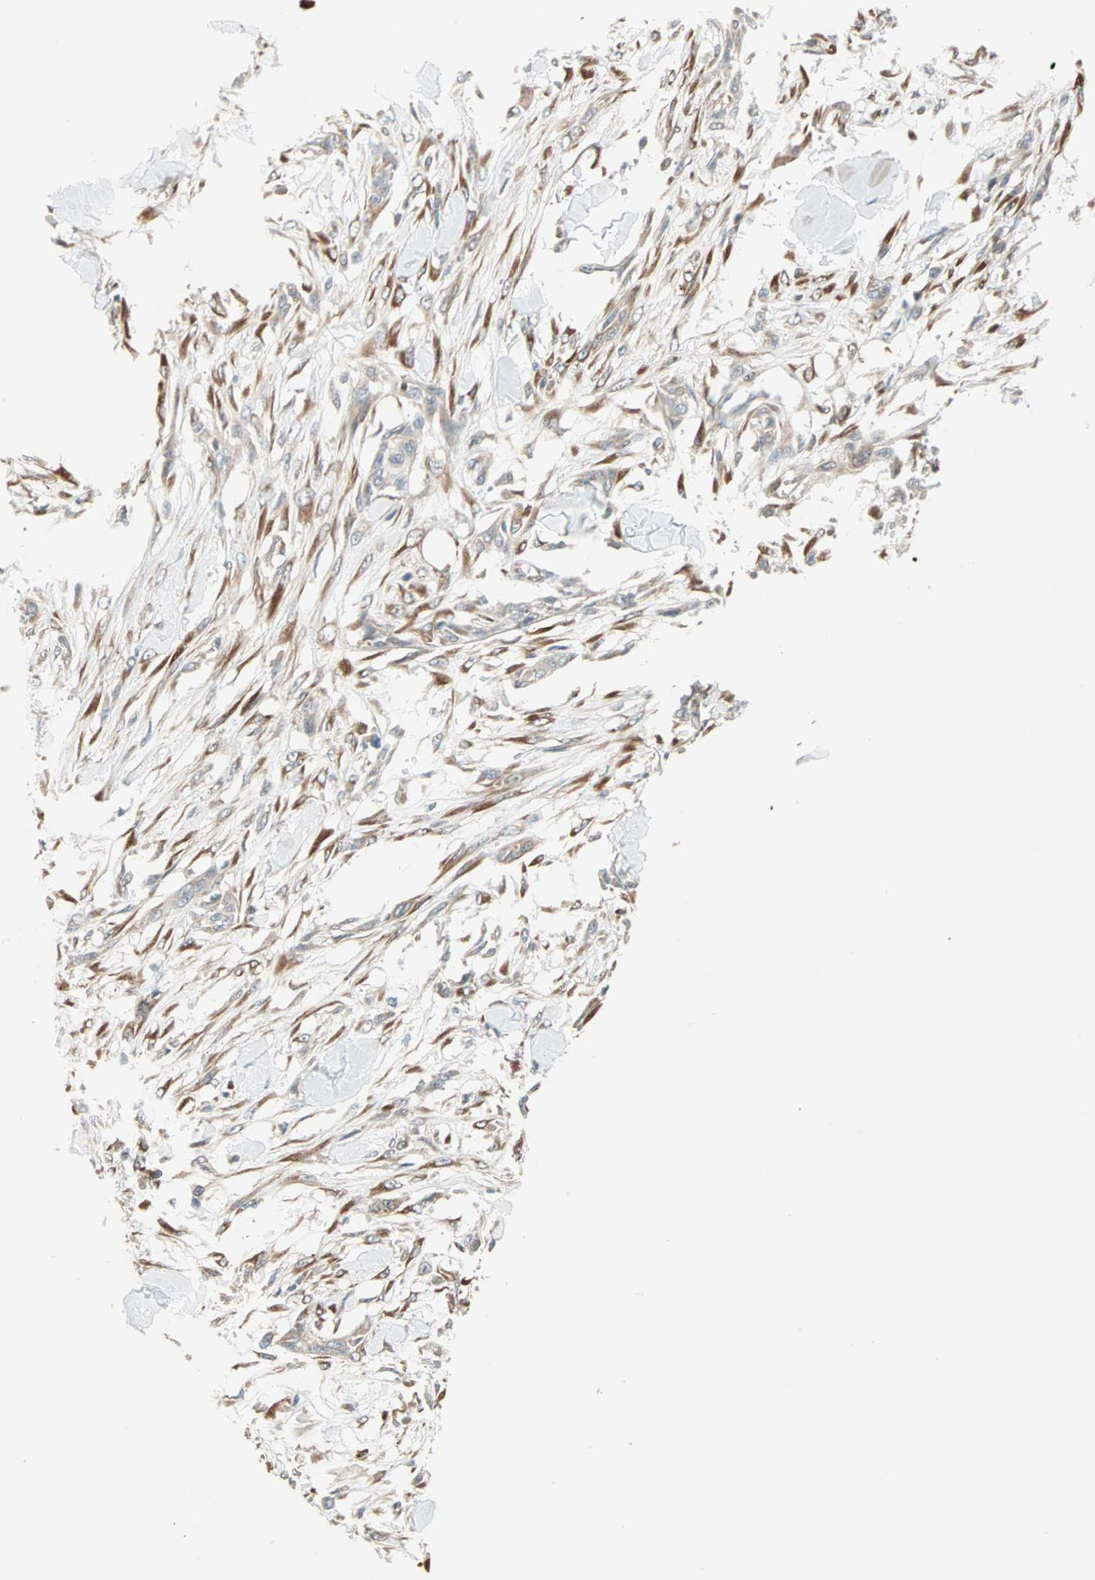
{"staining": {"intensity": "weak", "quantity": ">75%", "location": "cytoplasmic/membranous"}, "tissue": "skin cancer", "cell_type": "Tumor cells", "image_type": "cancer", "snomed": [{"axis": "morphology", "description": "Squamous cell carcinoma, NOS"}, {"axis": "topography", "description": "Skin"}], "caption": "Weak cytoplasmic/membranous protein positivity is present in approximately >75% of tumor cells in skin cancer (squamous cell carcinoma). Ihc stains the protein in brown and the nuclei are stained blue.", "gene": "SAR1A", "patient": {"sex": "female", "age": 59}}